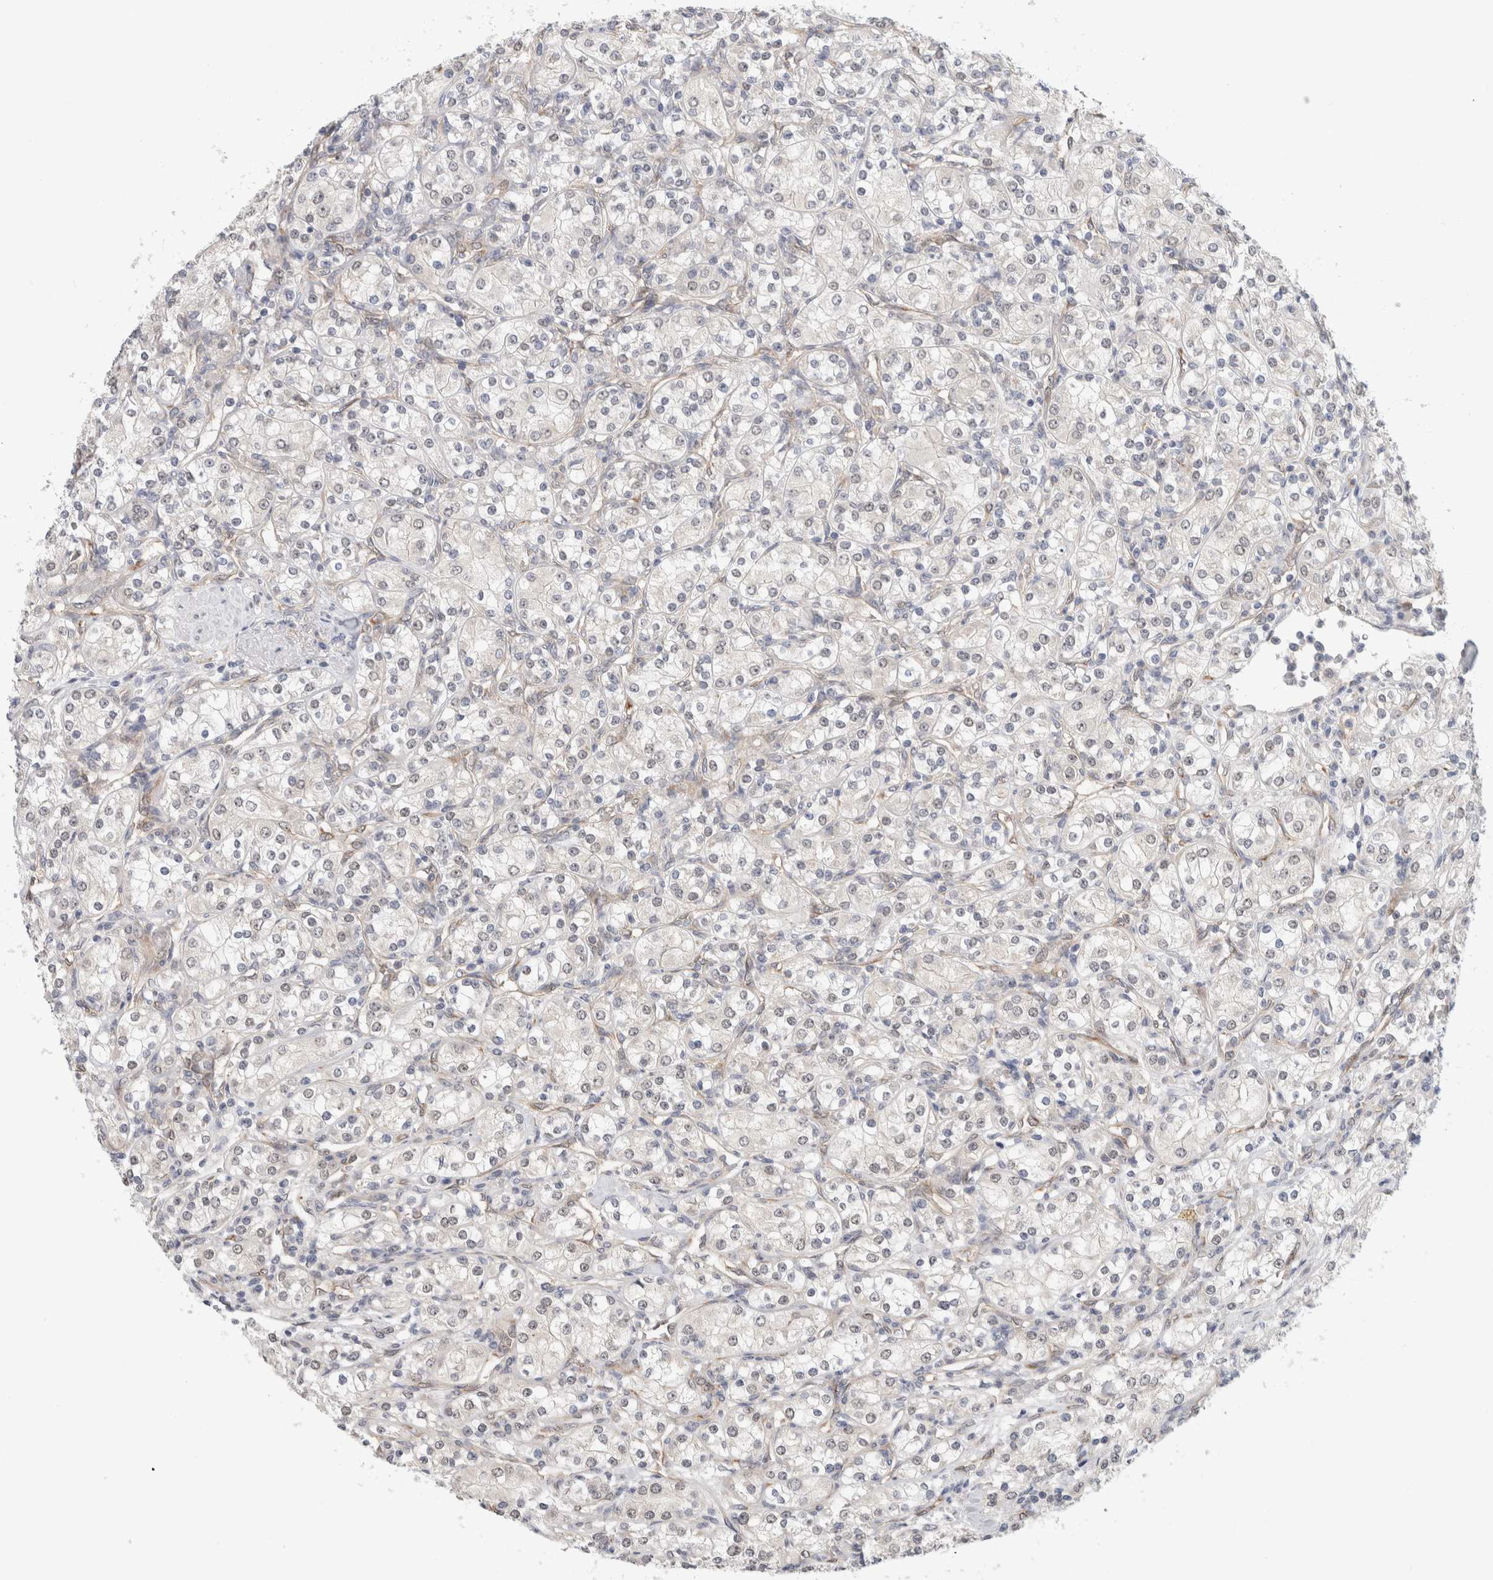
{"staining": {"intensity": "negative", "quantity": "none", "location": "none"}, "tissue": "renal cancer", "cell_type": "Tumor cells", "image_type": "cancer", "snomed": [{"axis": "morphology", "description": "Adenocarcinoma, NOS"}, {"axis": "topography", "description": "Kidney"}], "caption": "Tumor cells show no significant positivity in adenocarcinoma (renal).", "gene": "EIF4G3", "patient": {"sex": "male", "age": 77}}